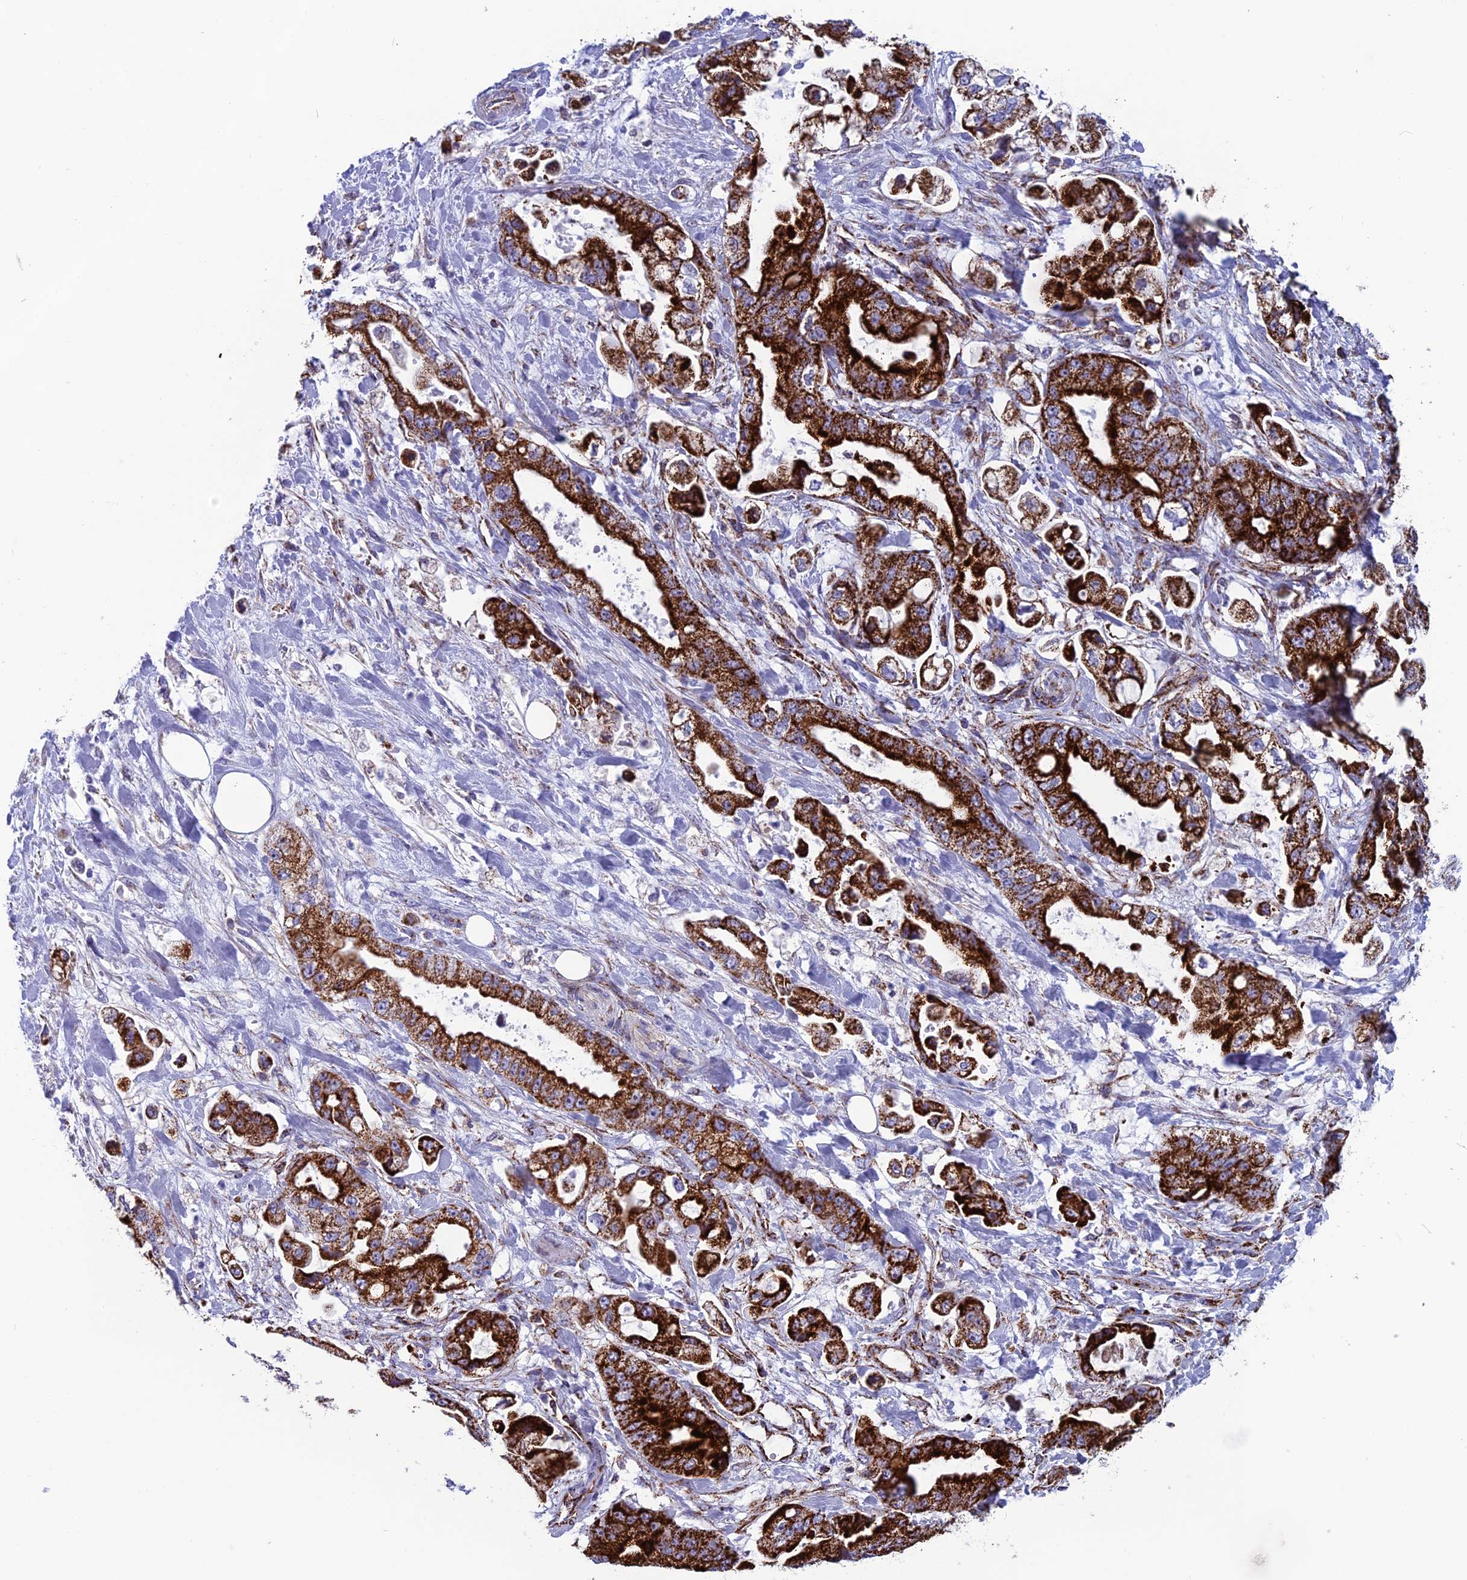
{"staining": {"intensity": "strong", "quantity": ">75%", "location": "cytoplasmic/membranous"}, "tissue": "stomach cancer", "cell_type": "Tumor cells", "image_type": "cancer", "snomed": [{"axis": "morphology", "description": "Adenocarcinoma, NOS"}, {"axis": "topography", "description": "Stomach"}], "caption": "Stomach adenocarcinoma stained with DAB IHC exhibits high levels of strong cytoplasmic/membranous positivity in about >75% of tumor cells.", "gene": "MRPS18B", "patient": {"sex": "male", "age": 62}}